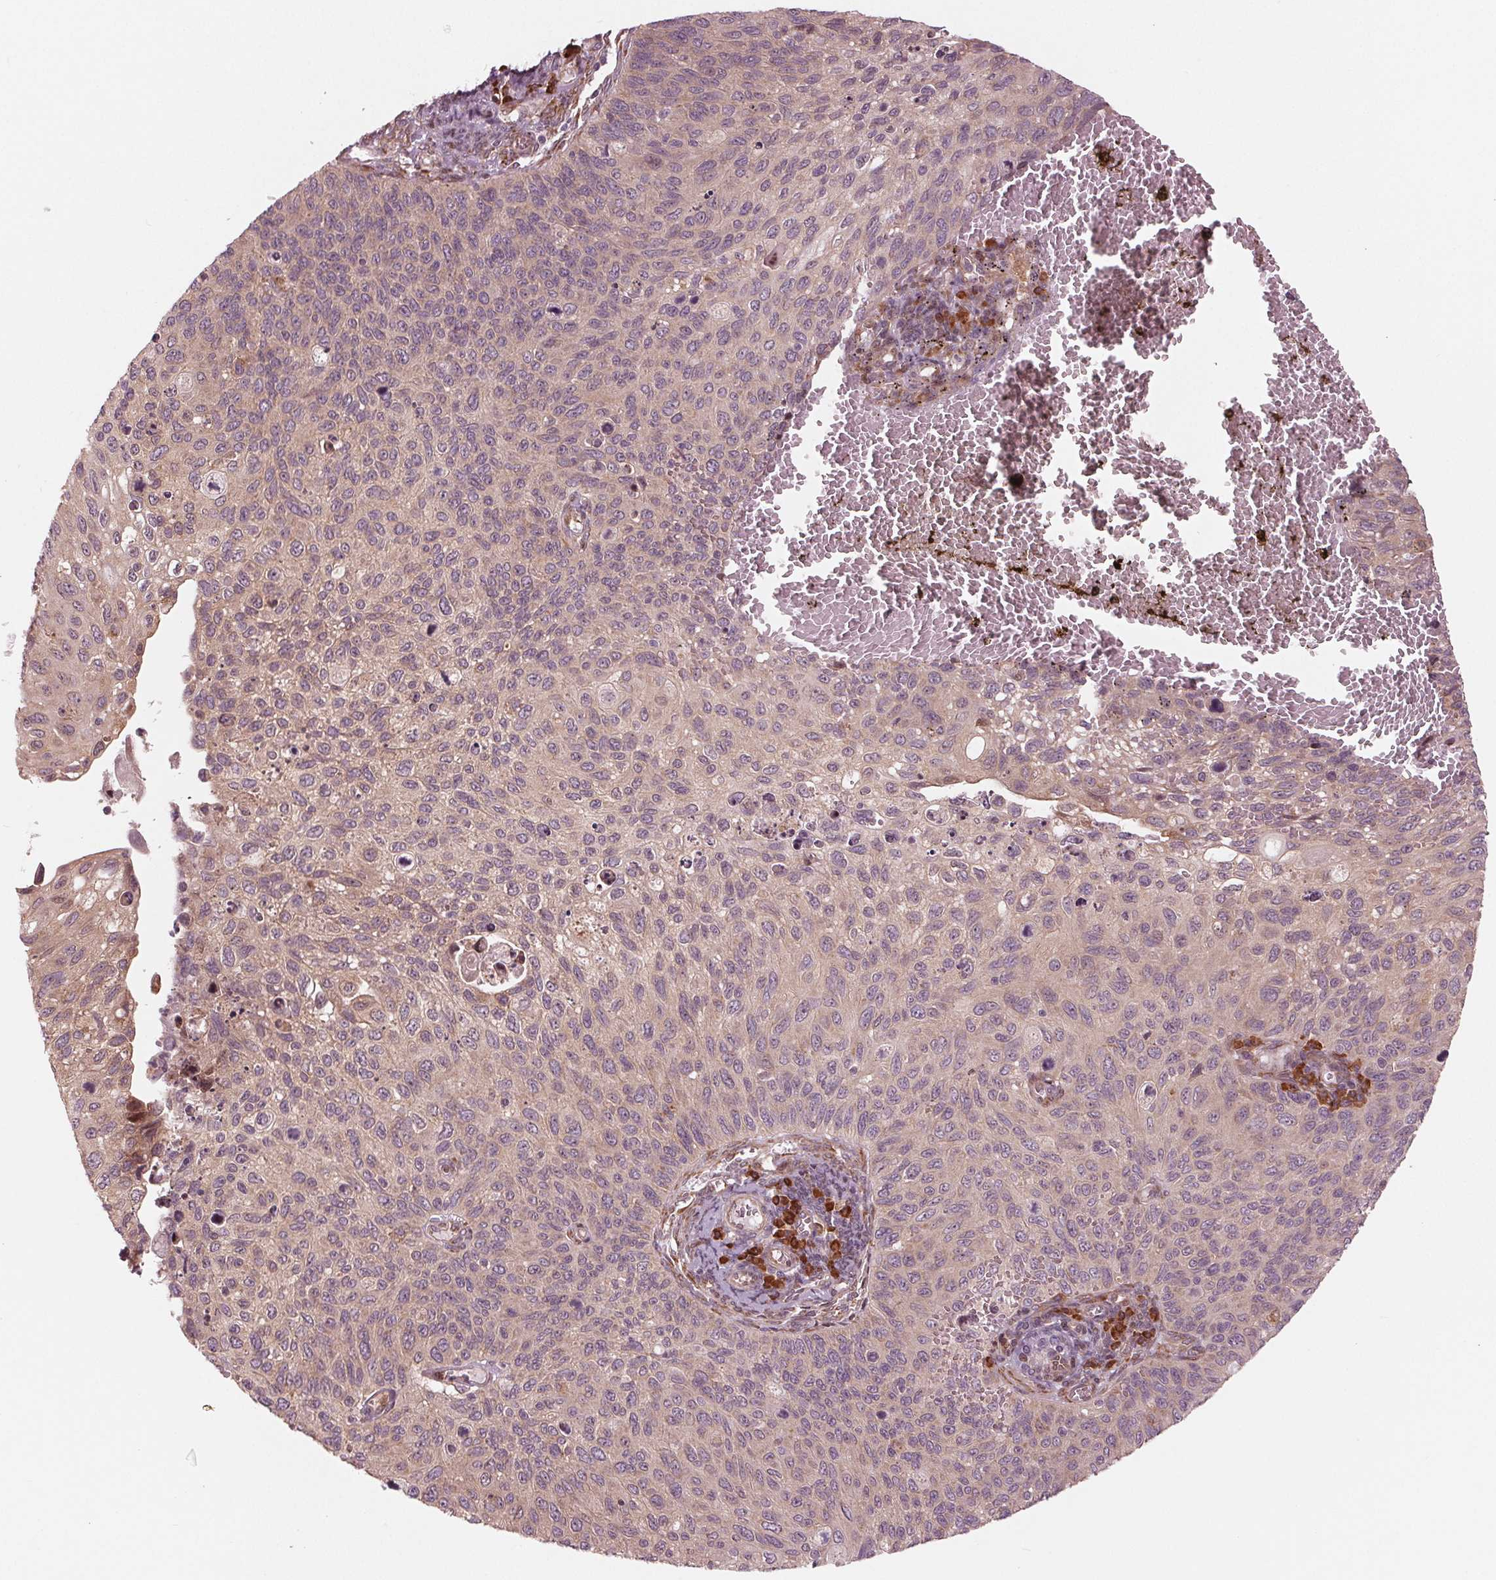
{"staining": {"intensity": "weak", "quantity": ">75%", "location": "cytoplasmic/membranous"}, "tissue": "cervical cancer", "cell_type": "Tumor cells", "image_type": "cancer", "snomed": [{"axis": "morphology", "description": "Squamous cell carcinoma, NOS"}, {"axis": "topography", "description": "Cervix"}], "caption": "DAB immunohistochemical staining of squamous cell carcinoma (cervical) reveals weak cytoplasmic/membranous protein expression in about >75% of tumor cells. (DAB (3,3'-diaminobenzidine) IHC, brown staining for protein, blue staining for nuclei).", "gene": "CMIP", "patient": {"sex": "female", "age": 70}}